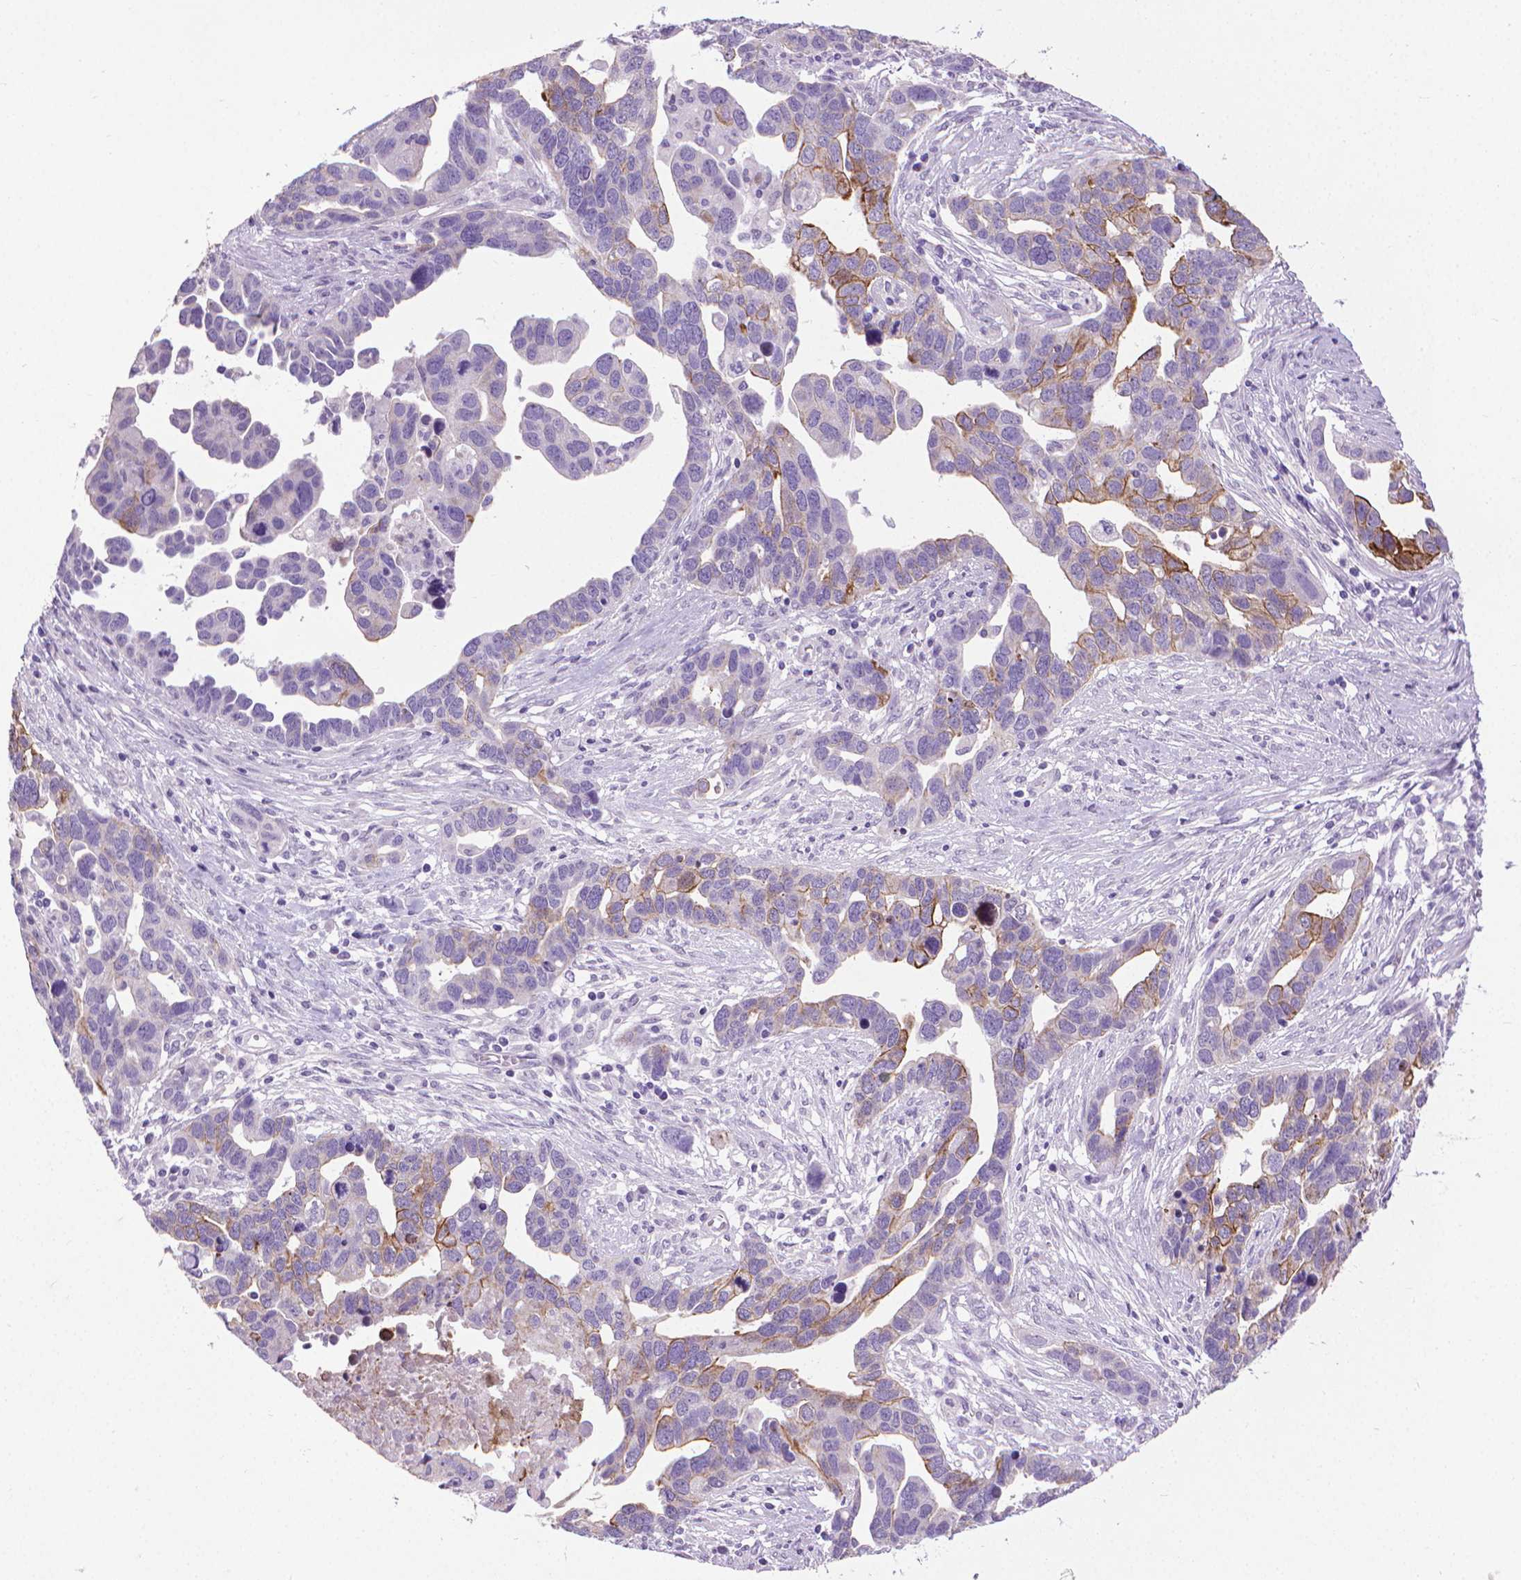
{"staining": {"intensity": "weak", "quantity": "<25%", "location": "cytoplasmic/membranous"}, "tissue": "ovarian cancer", "cell_type": "Tumor cells", "image_type": "cancer", "snomed": [{"axis": "morphology", "description": "Cystadenocarcinoma, serous, NOS"}, {"axis": "topography", "description": "Ovary"}], "caption": "DAB immunohistochemical staining of human ovarian serous cystadenocarcinoma exhibits no significant staining in tumor cells.", "gene": "KRT5", "patient": {"sex": "female", "age": 54}}